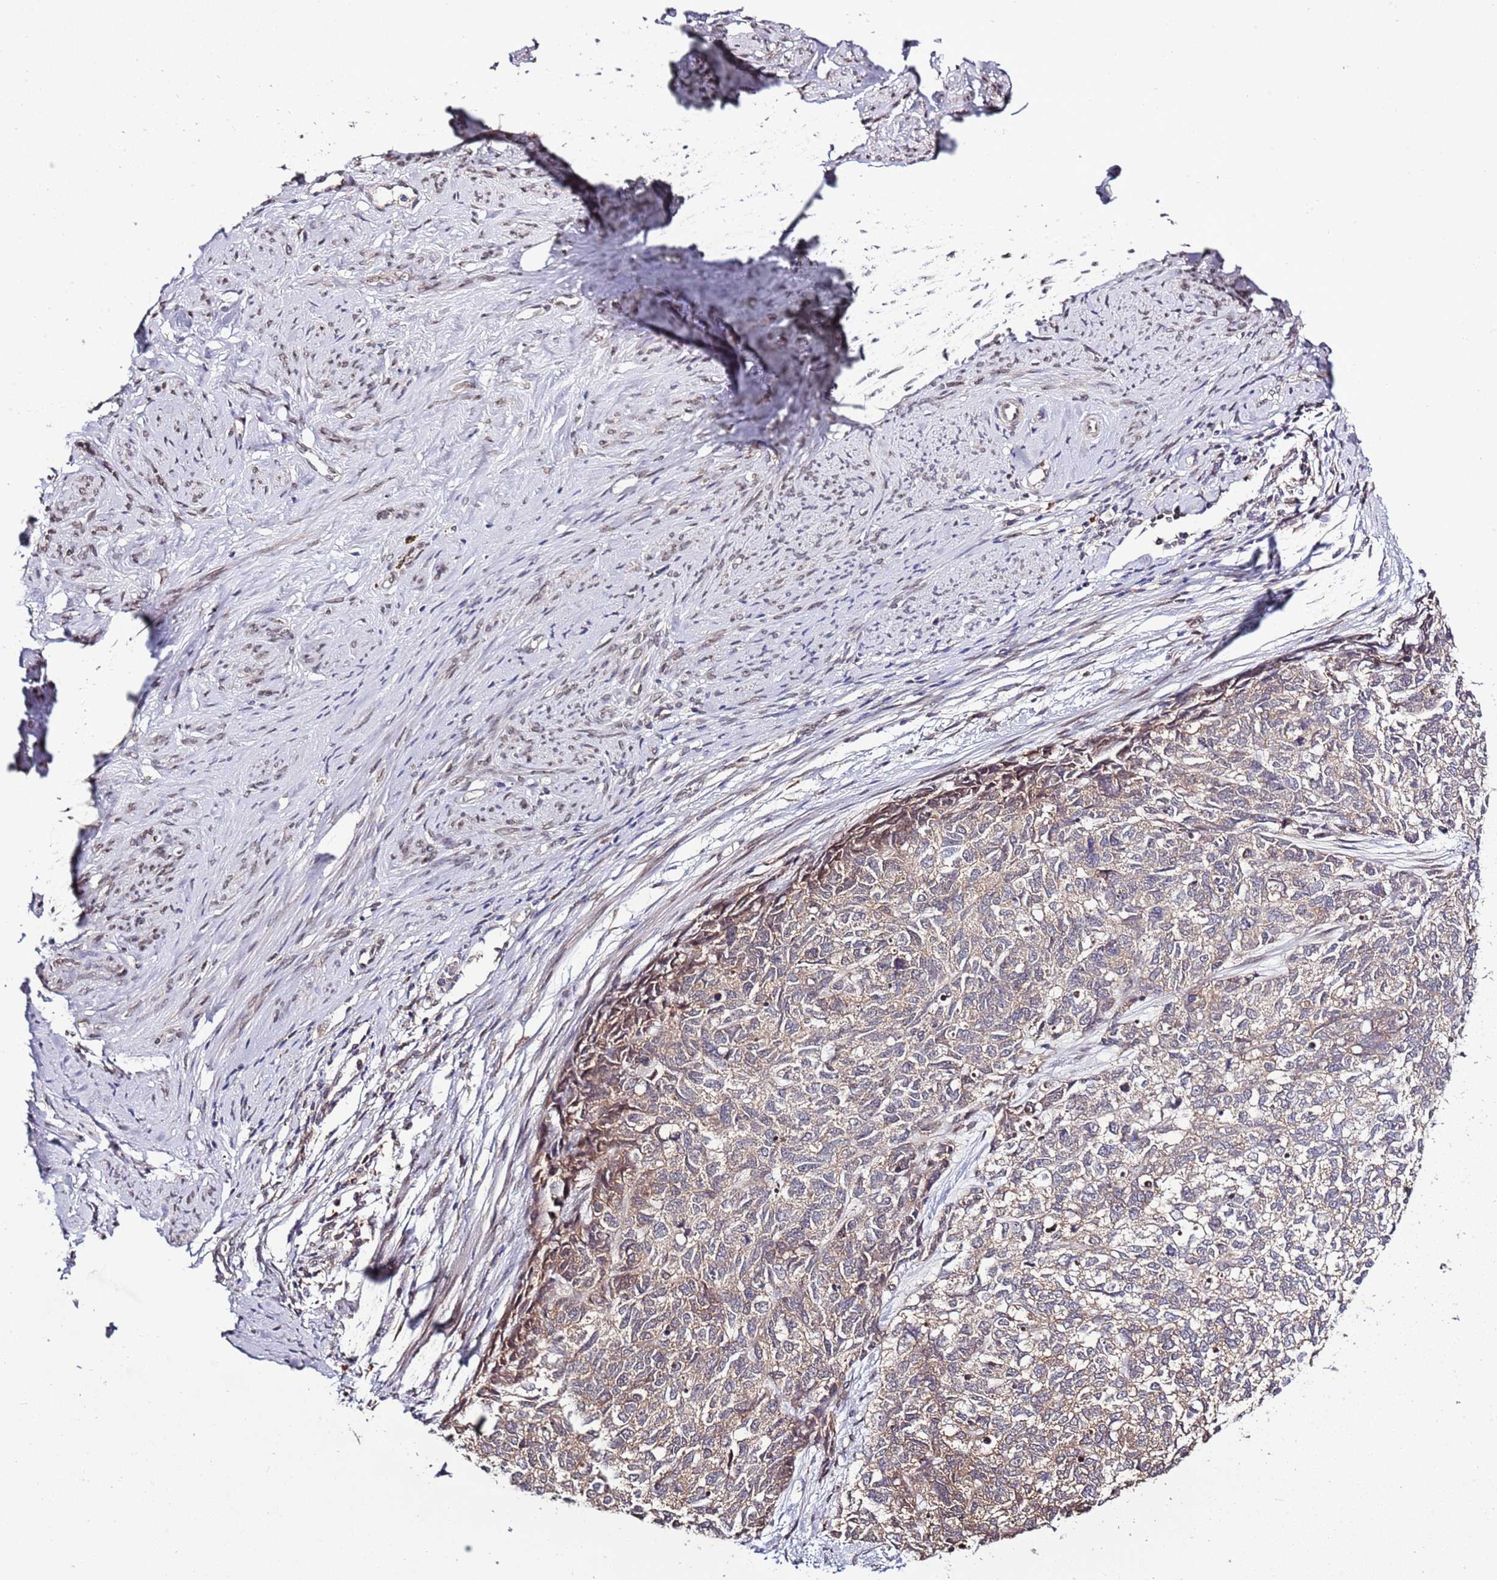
{"staining": {"intensity": "weak", "quantity": "25%-75%", "location": "cytoplasmic/membranous"}, "tissue": "cervical cancer", "cell_type": "Tumor cells", "image_type": "cancer", "snomed": [{"axis": "morphology", "description": "Squamous cell carcinoma, NOS"}, {"axis": "topography", "description": "Cervix"}], "caption": "This micrograph exhibits immunohistochemistry staining of cervical cancer, with low weak cytoplasmic/membranous staining in about 25%-75% of tumor cells.", "gene": "ZNF665", "patient": {"sex": "female", "age": 63}}